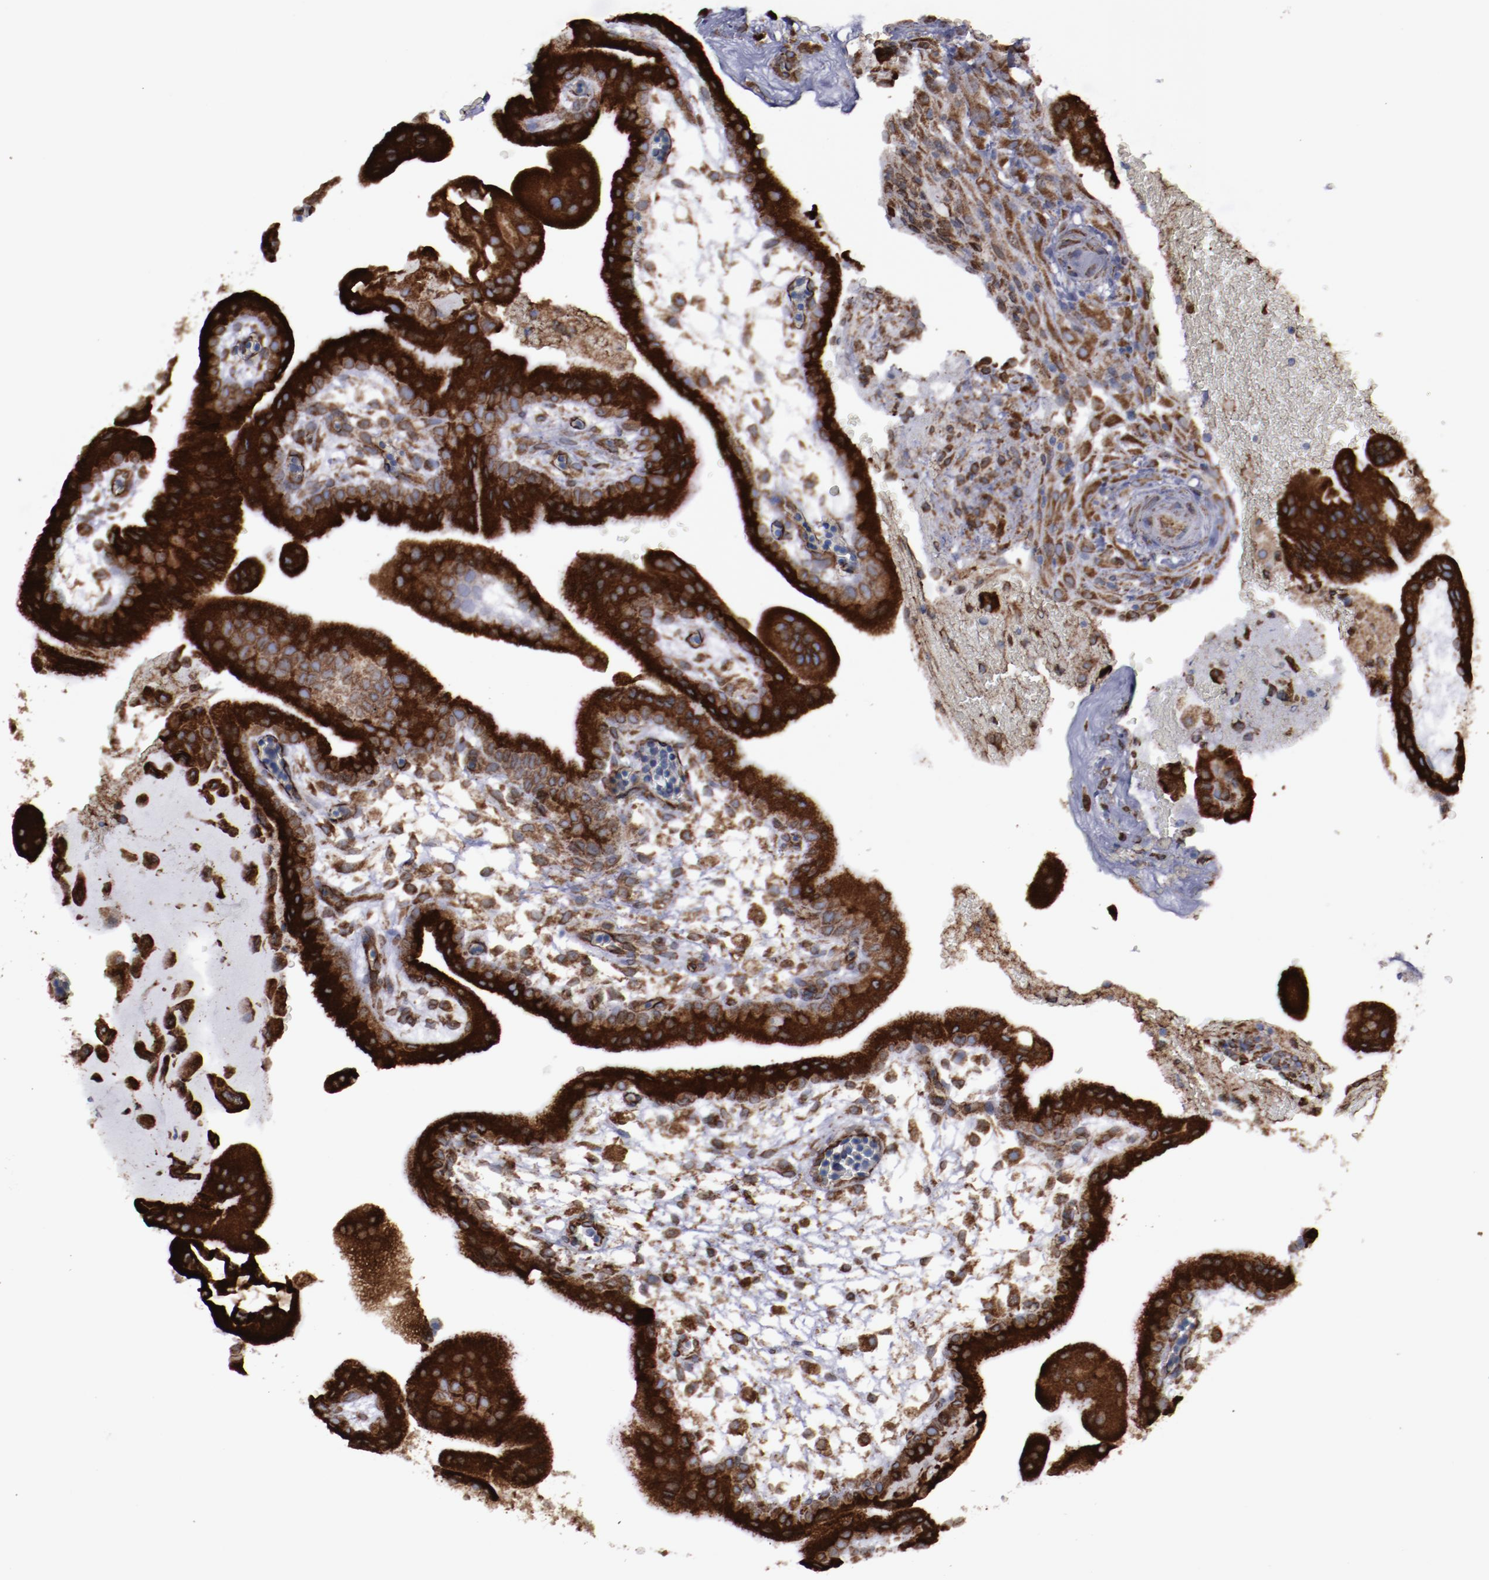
{"staining": {"intensity": "strong", "quantity": ">75%", "location": "cytoplasmic/membranous"}, "tissue": "placenta", "cell_type": "Decidual cells", "image_type": "normal", "snomed": [{"axis": "morphology", "description": "Normal tissue, NOS"}, {"axis": "topography", "description": "Placenta"}], "caption": "Protein analysis of unremarkable placenta shows strong cytoplasmic/membranous positivity in approximately >75% of decidual cells. (Stains: DAB in brown, nuclei in blue, Microscopy: brightfield microscopy at high magnification).", "gene": "ERLIN2", "patient": {"sex": "female", "age": 19}}